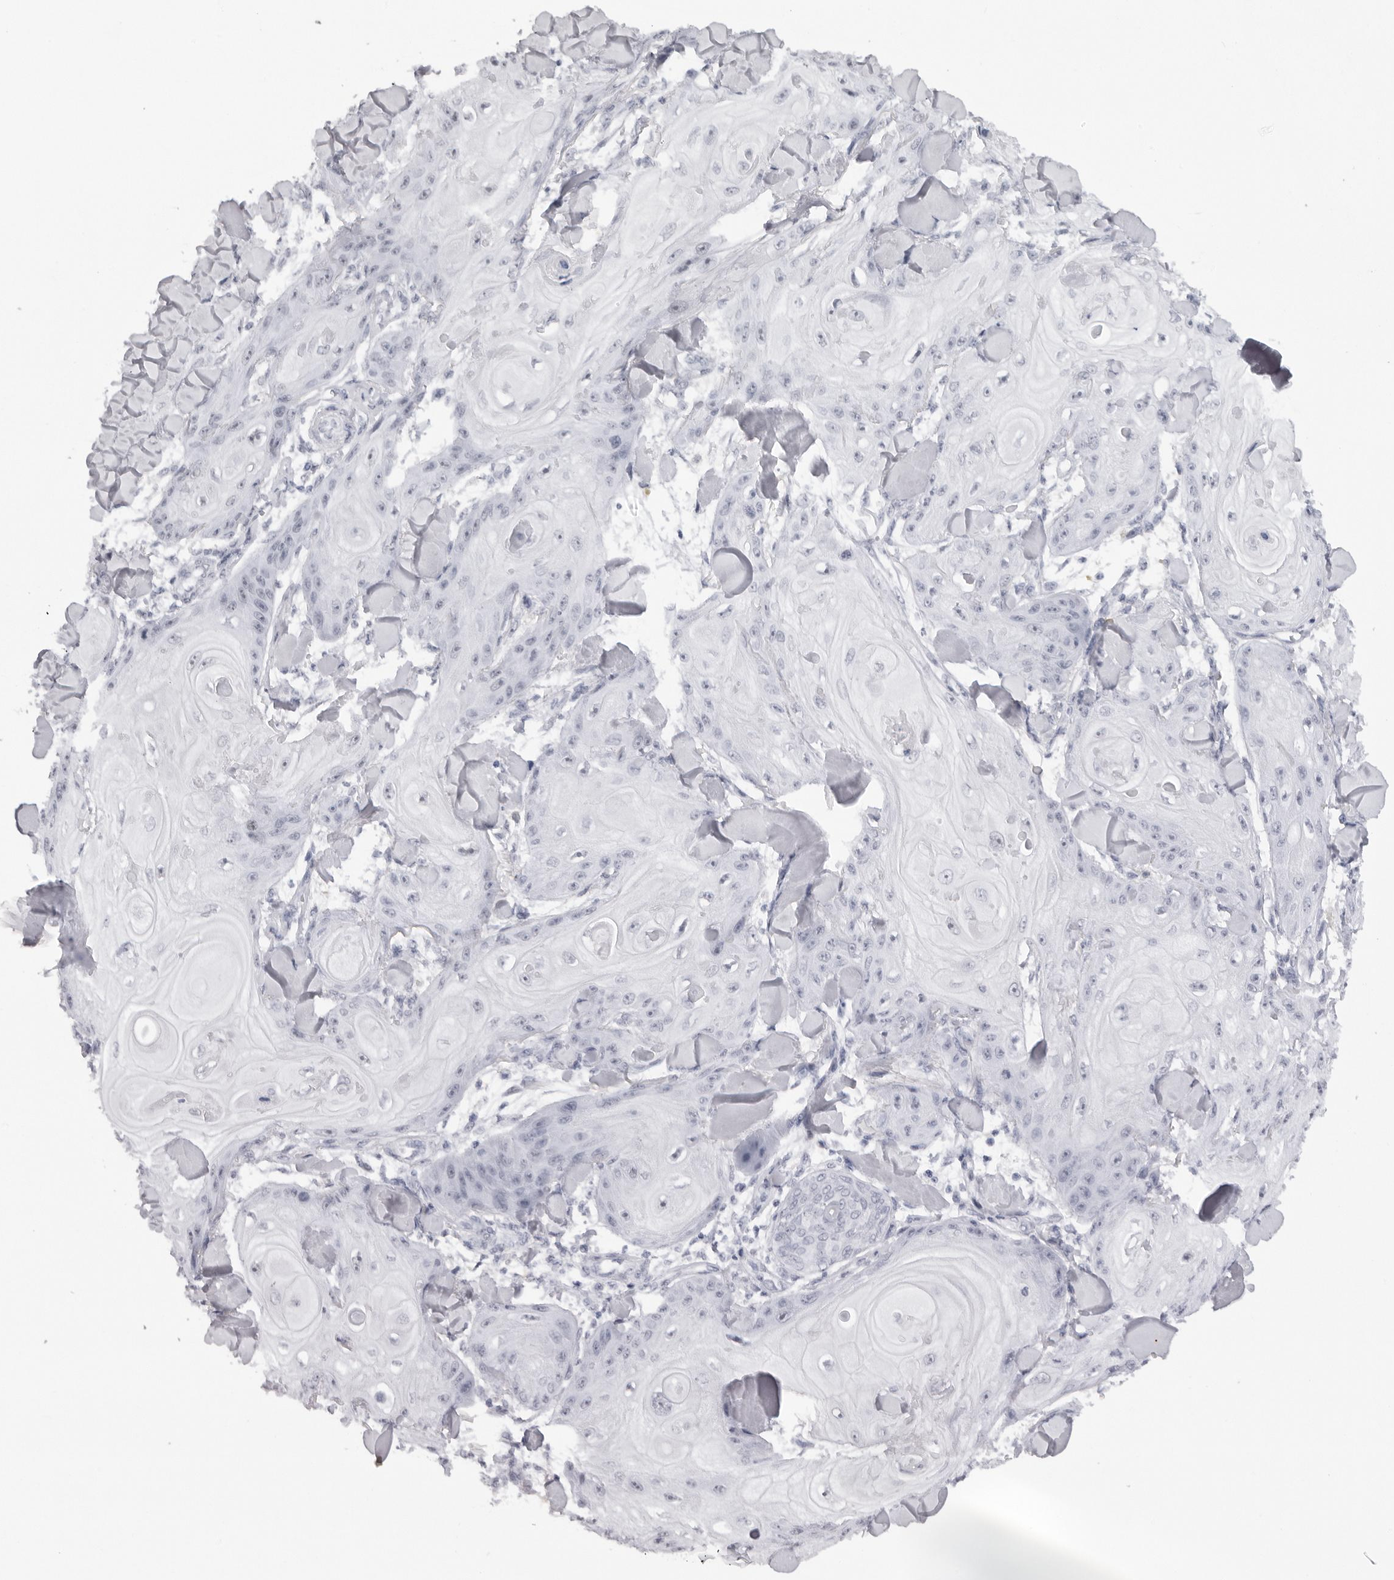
{"staining": {"intensity": "negative", "quantity": "none", "location": "none"}, "tissue": "skin cancer", "cell_type": "Tumor cells", "image_type": "cancer", "snomed": [{"axis": "morphology", "description": "Squamous cell carcinoma, NOS"}, {"axis": "topography", "description": "Skin"}], "caption": "There is no significant expression in tumor cells of skin cancer.", "gene": "ESPN", "patient": {"sex": "male", "age": 74}}